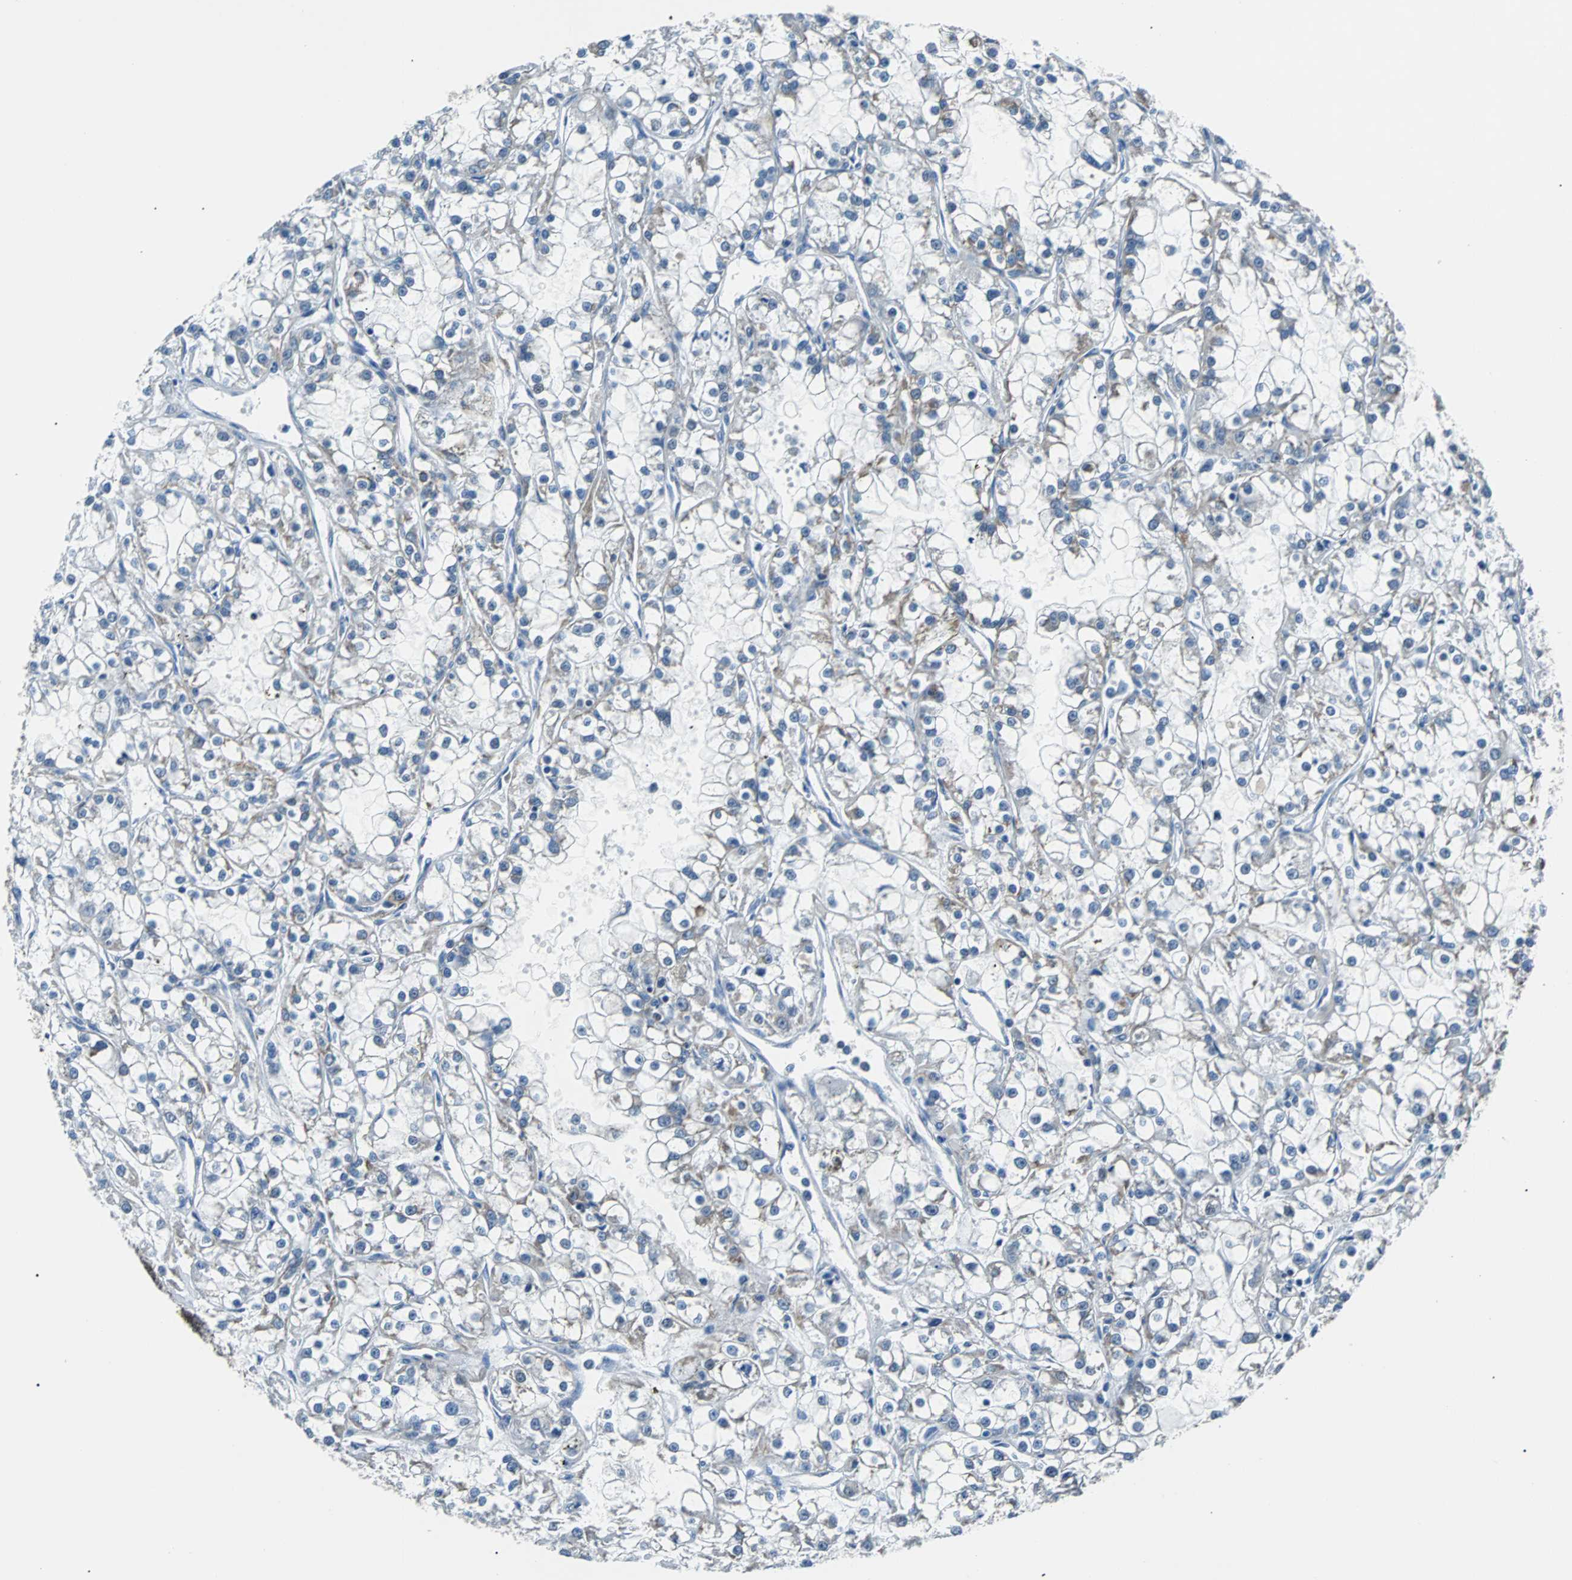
{"staining": {"intensity": "negative", "quantity": "none", "location": "none"}, "tissue": "renal cancer", "cell_type": "Tumor cells", "image_type": "cancer", "snomed": [{"axis": "morphology", "description": "Adenocarcinoma, NOS"}, {"axis": "topography", "description": "Kidney"}], "caption": "High magnification brightfield microscopy of renal adenocarcinoma stained with DAB (3,3'-diaminobenzidine) (brown) and counterstained with hematoxylin (blue): tumor cells show no significant positivity.", "gene": "USP28", "patient": {"sex": "female", "age": 52}}